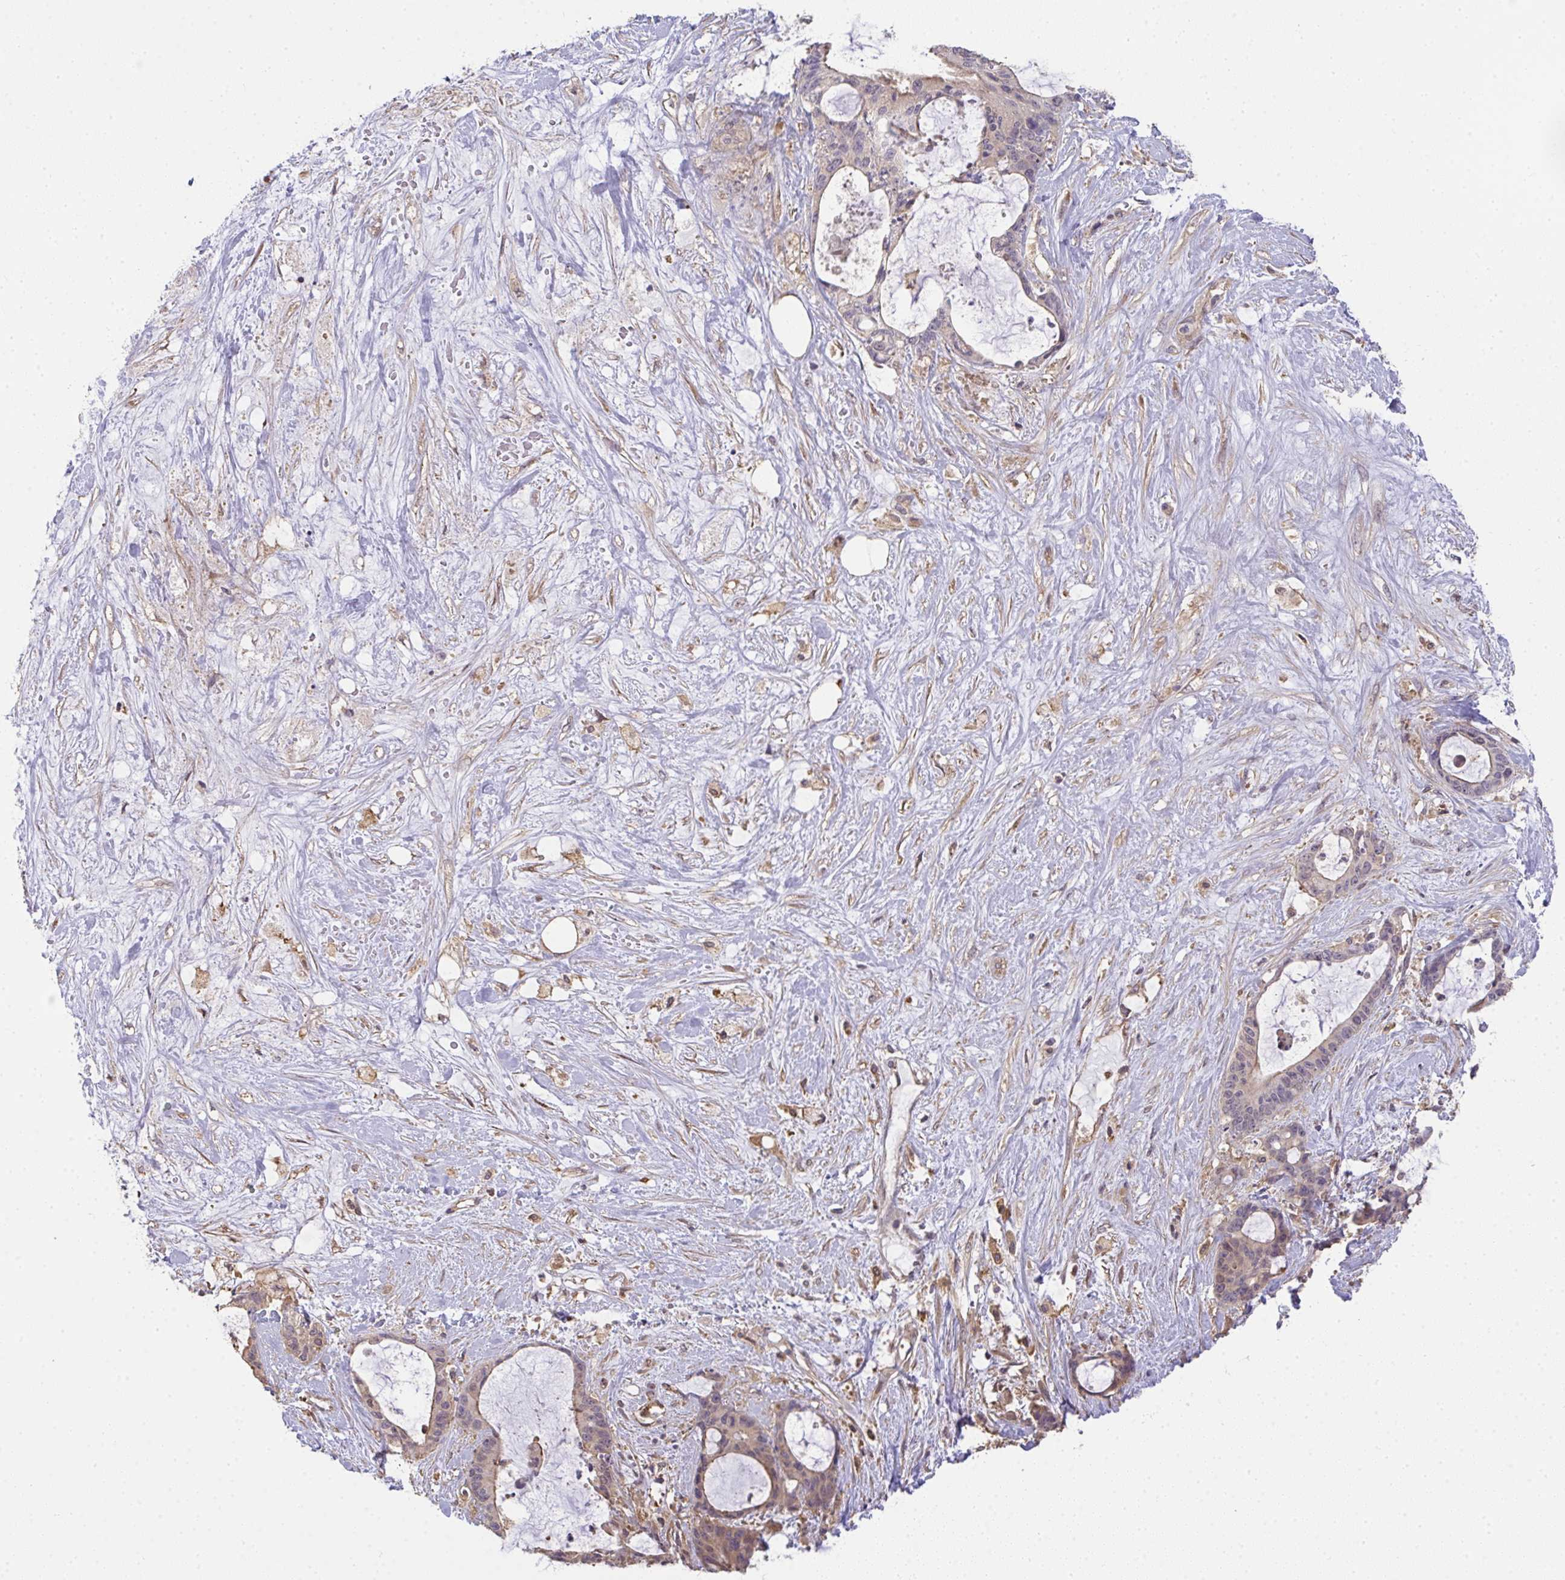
{"staining": {"intensity": "weak", "quantity": "25%-75%", "location": "cytoplasmic/membranous"}, "tissue": "liver cancer", "cell_type": "Tumor cells", "image_type": "cancer", "snomed": [{"axis": "morphology", "description": "Normal tissue, NOS"}, {"axis": "morphology", "description": "Cholangiocarcinoma"}, {"axis": "topography", "description": "Liver"}, {"axis": "topography", "description": "Peripheral nerve tissue"}], "caption": "Human liver cancer (cholangiocarcinoma) stained with a brown dye shows weak cytoplasmic/membranous positive positivity in approximately 25%-75% of tumor cells.", "gene": "EEF1AKMT1", "patient": {"sex": "female", "age": 73}}